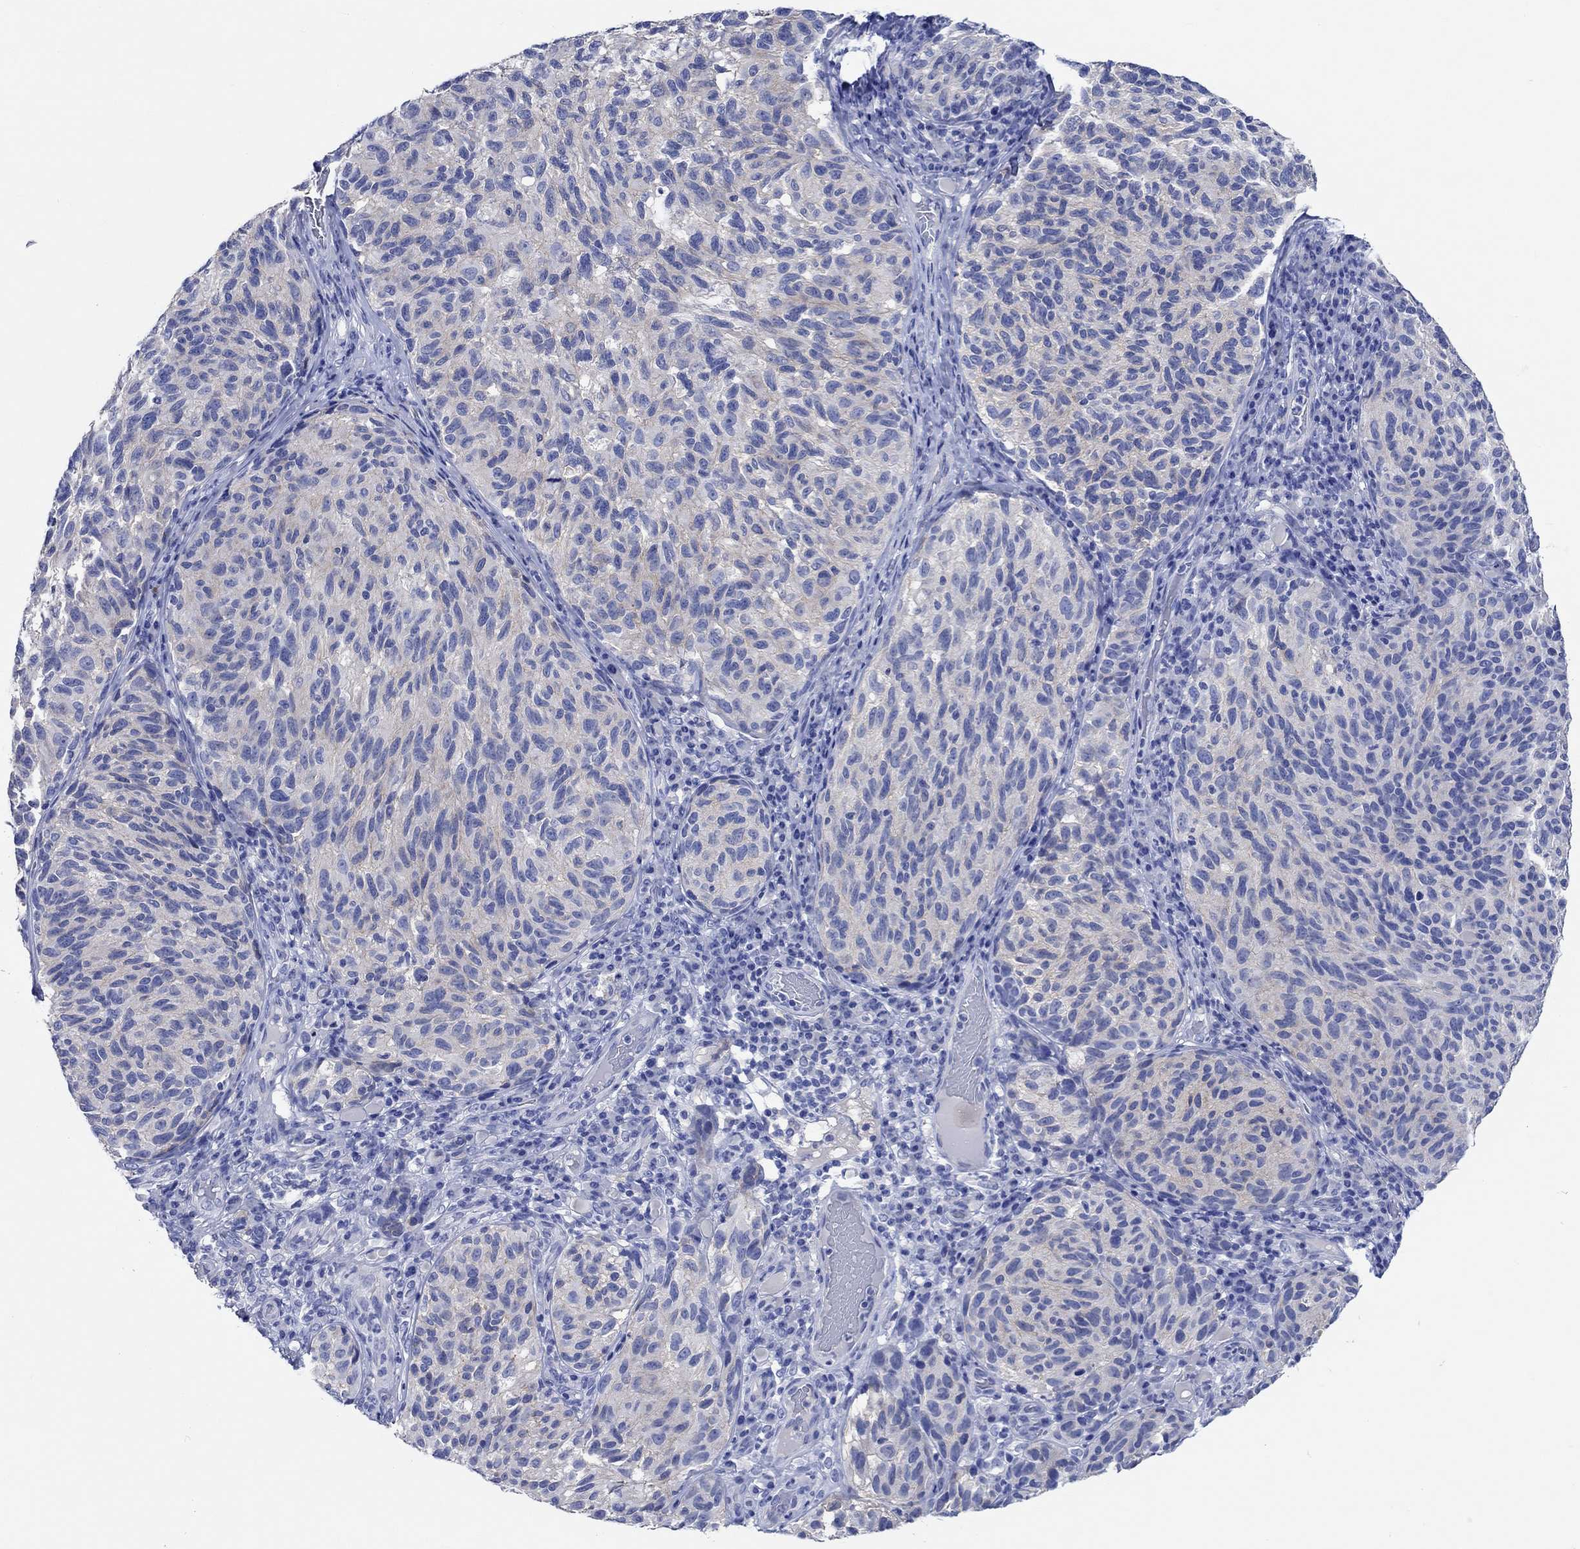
{"staining": {"intensity": "negative", "quantity": "none", "location": "none"}, "tissue": "melanoma", "cell_type": "Tumor cells", "image_type": "cancer", "snomed": [{"axis": "morphology", "description": "Malignant melanoma, NOS"}, {"axis": "topography", "description": "Skin"}], "caption": "The immunohistochemistry (IHC) photomicrograph has no significant staining in tumor cells of malignant melanoma tissue.", "gene": "SHISA4", "patient": {"sex": "female", "age": 73}}